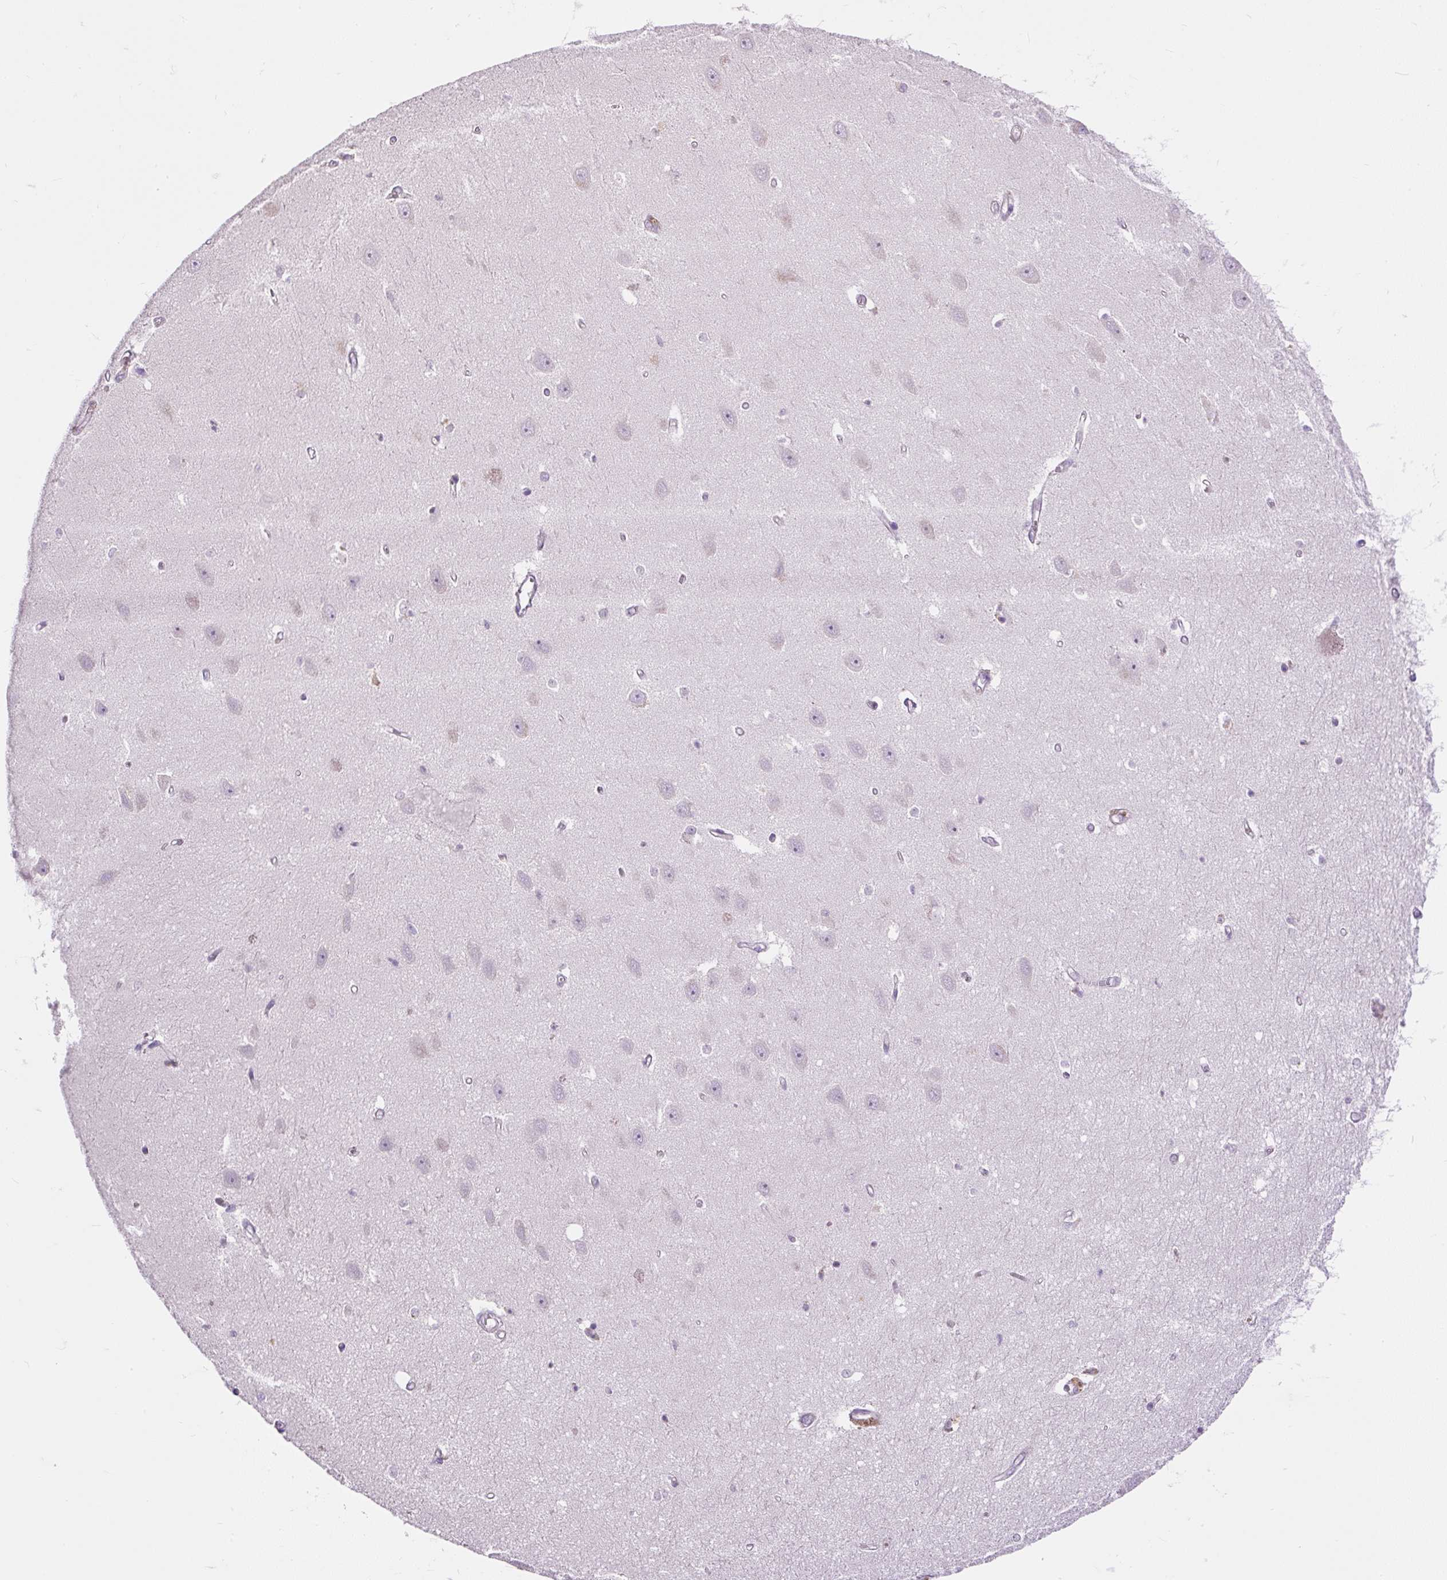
{"staining": {"intensity": "negative", "quantity": "none", "location": "none"}, "tissue": "hippocampus", "cell_type": "Glial cells", "image_type": "normal", "snomed": [{"axis": "morphology", "description": "Normal tissue, NOS"}, {"axis": "topography", "description": "Hippocampus"}], "caption": "This is an immunohistochemistry micrograph of normal human hippocampus. There is no positivity in glial cells.", "gene": "KRTAP20", "patient": {"sex": "female", "age": 64}}